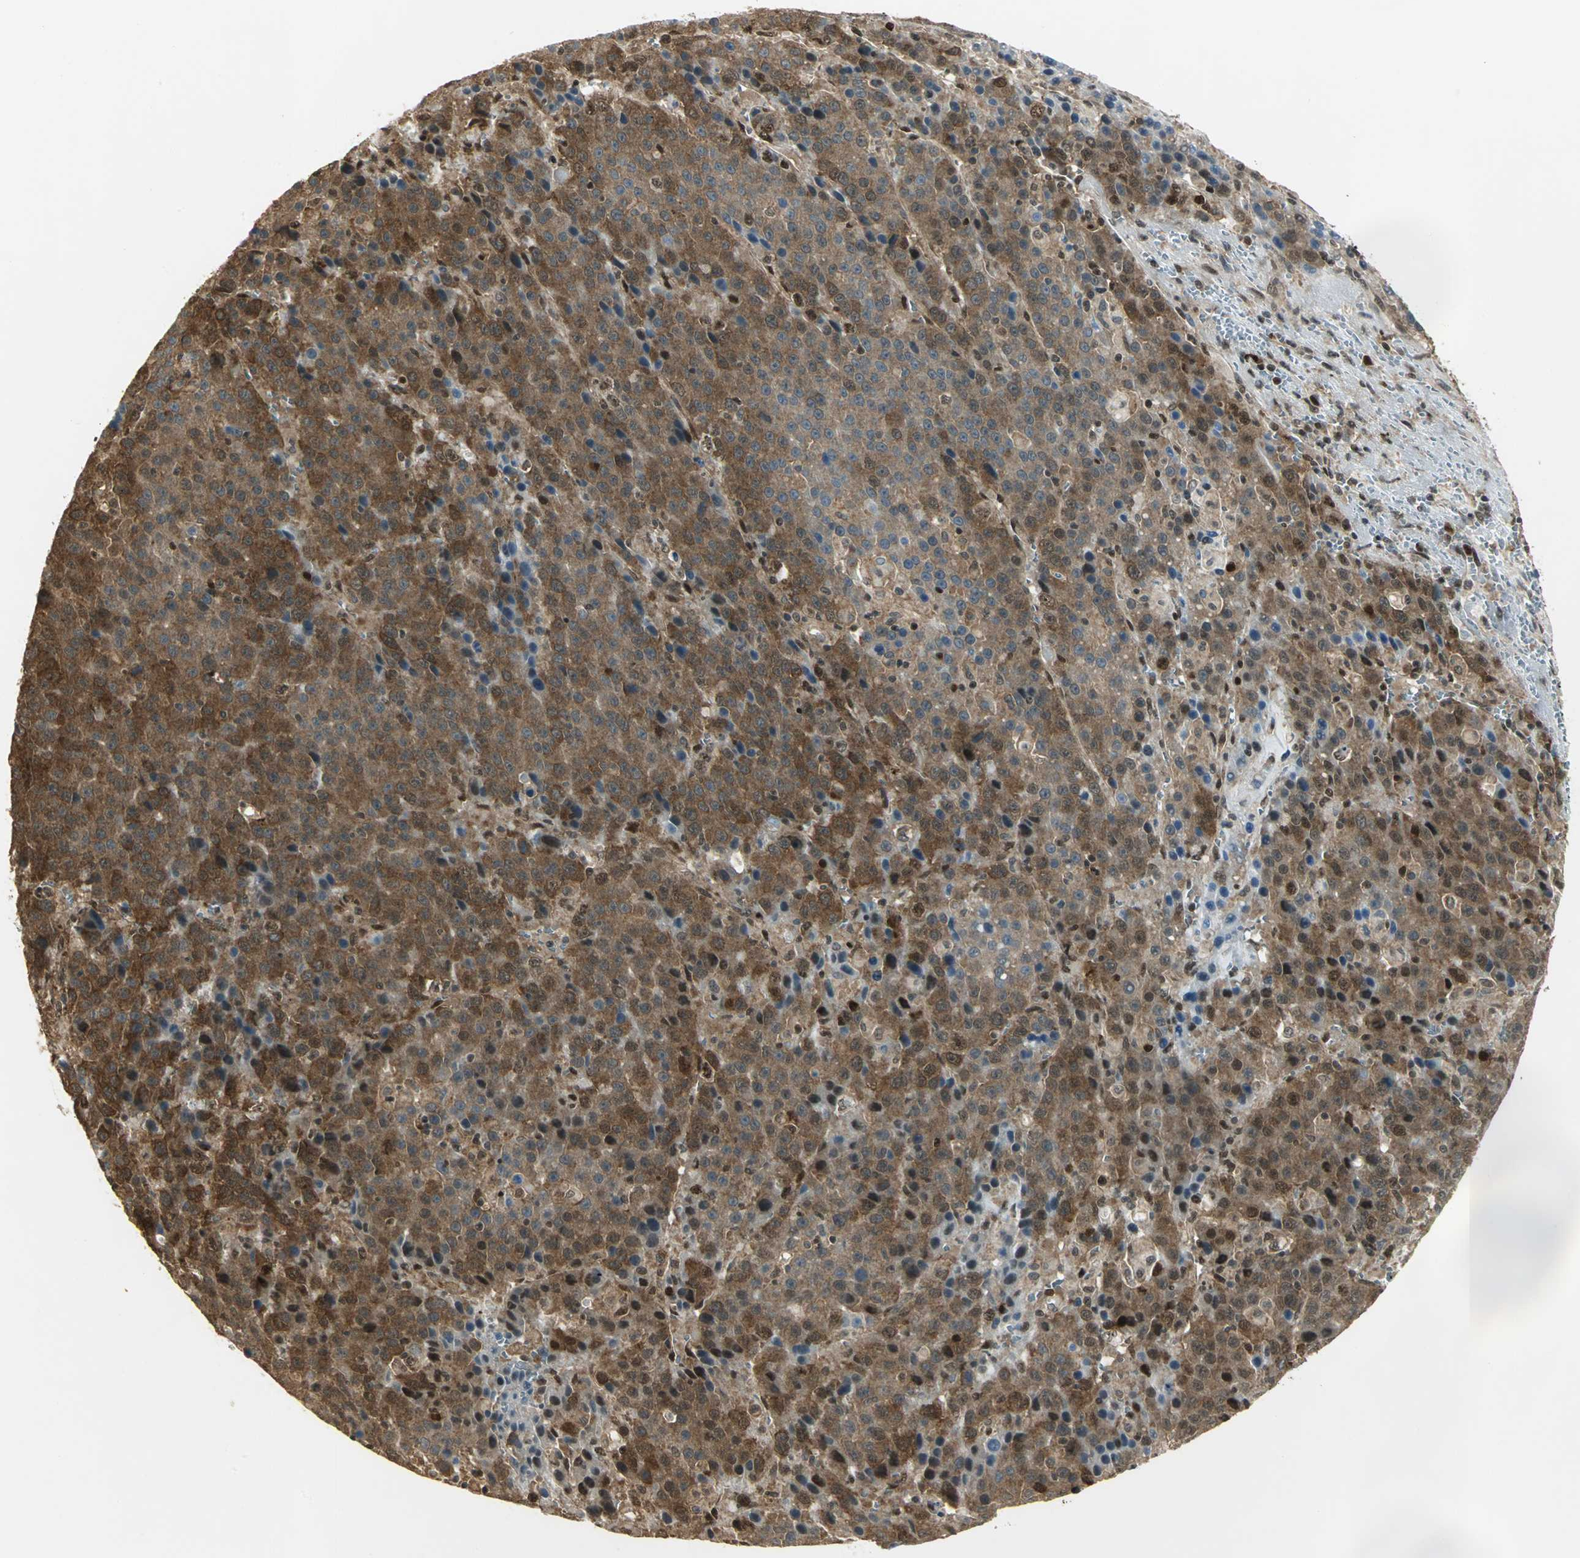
{"staining": {"intensity": "strong", "quantity": ">75%", "location": "cytoplasmic/membranous,nuclear"}, "tissue": "liver cancer", "cell_type": "Tumor cells", "image_type": "cancer", "snomed": [{"axis": "morphology", "description": "Carcinoma, Hepatocellular, NOS"}, {"axis": "topography", "description": "Liver"}], "caption": "The histopathology image reveals a brown stain indicating the presence of a protein in the cytoplasmic/membranous and nuclear of tumor cells in liver hepatocellular carcinoma.", "gene": "DDX5", "patient": {"sex": "female", "age": 53}}